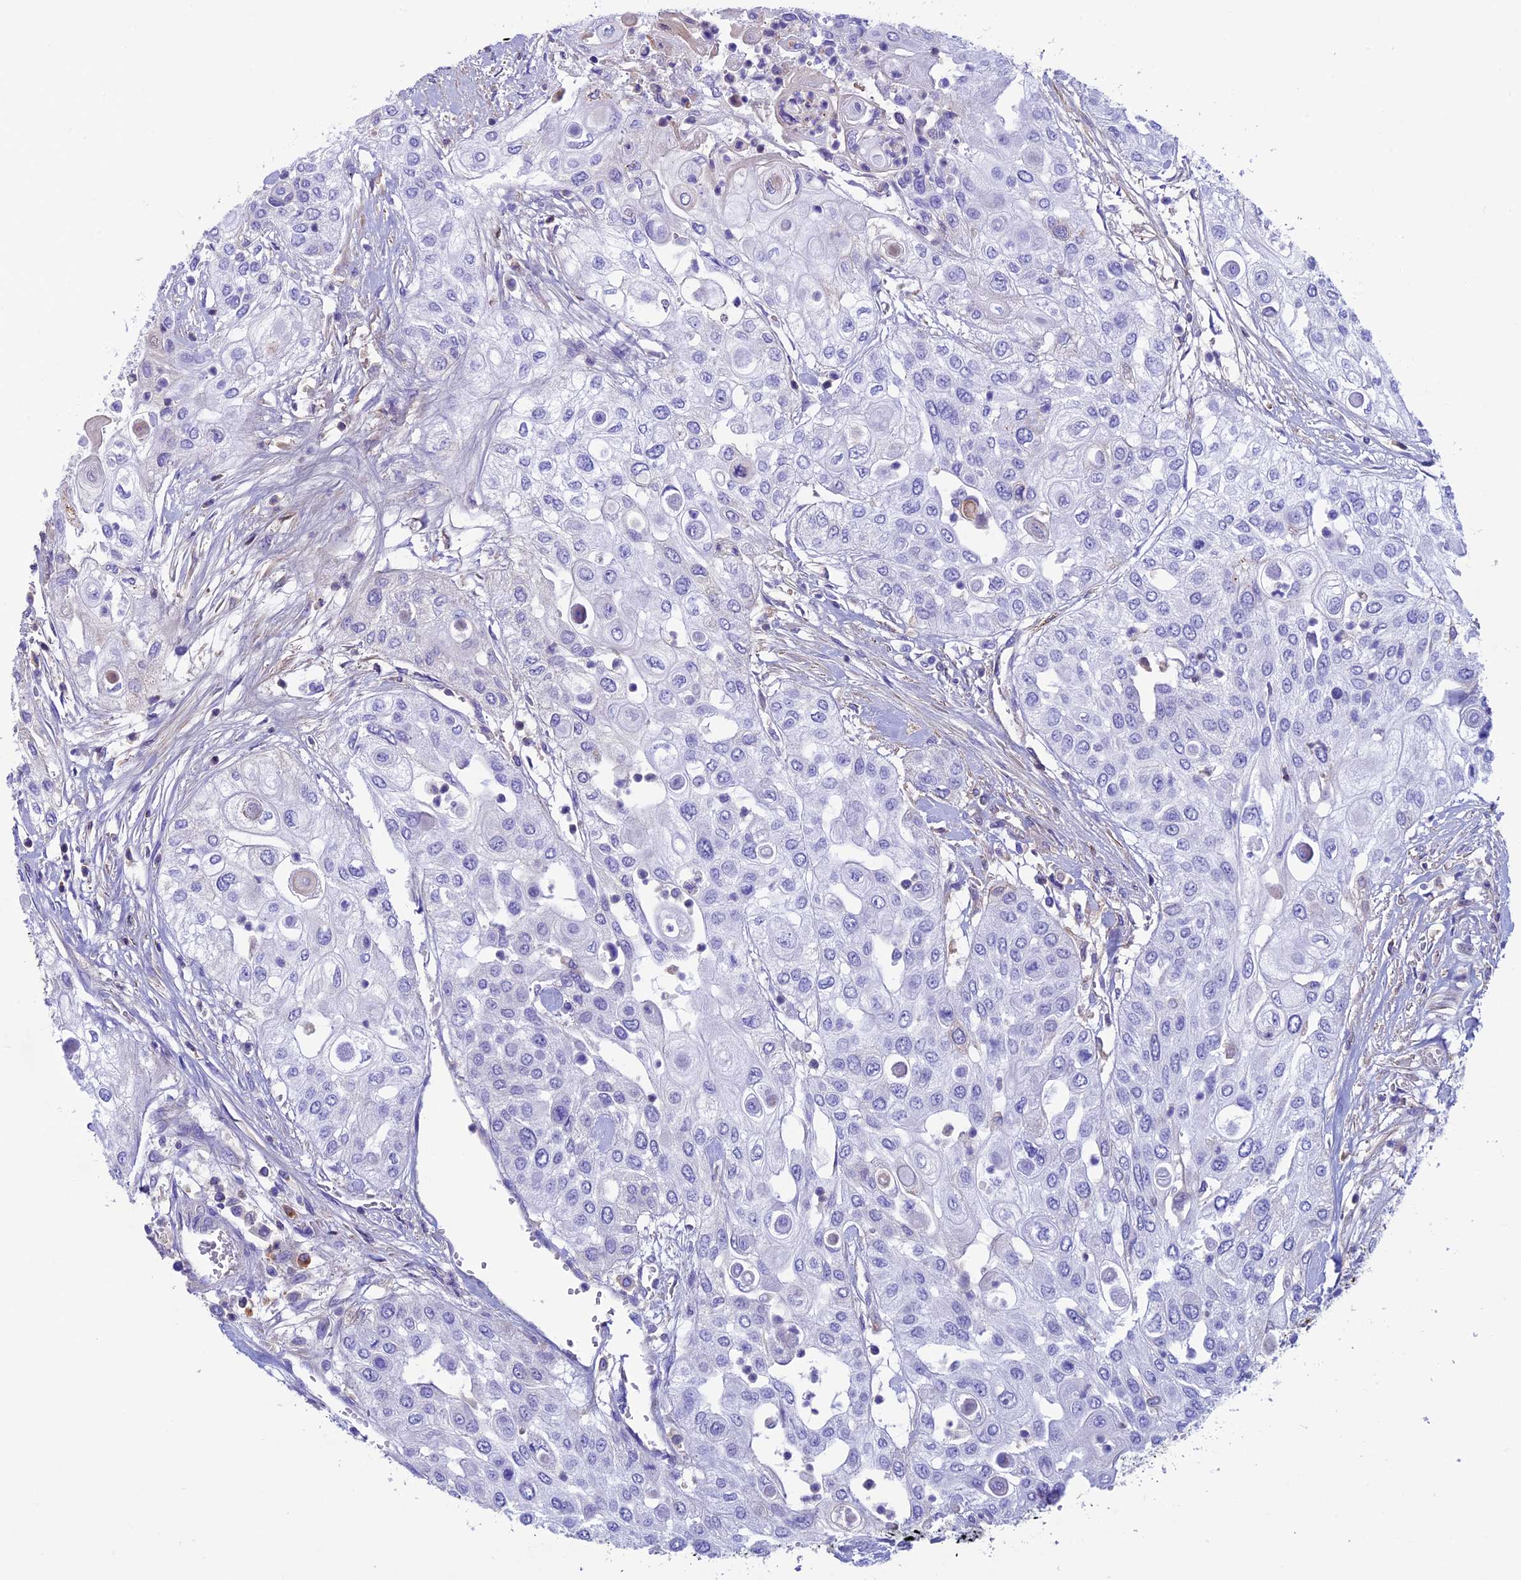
{"staining": {"intensity": "negative", "quantity": "none", "location": "none"}, "tissue": "urothelial cancer", "cell_type": "Tumor cells", "image_type": "cancer", "snomed": [{"axis": "morphology", "description": "Urothelial carcinoma, High grade"}, {"axis": "topography", "description": "Urinary bladder"}], "caption": "High-grade urothelial carcinoma was stained to show a protein in brown. There is no significant positivity in tumor cells.", "gene": "IGSF6", "patient": {"sex": "female", "age": 79}}